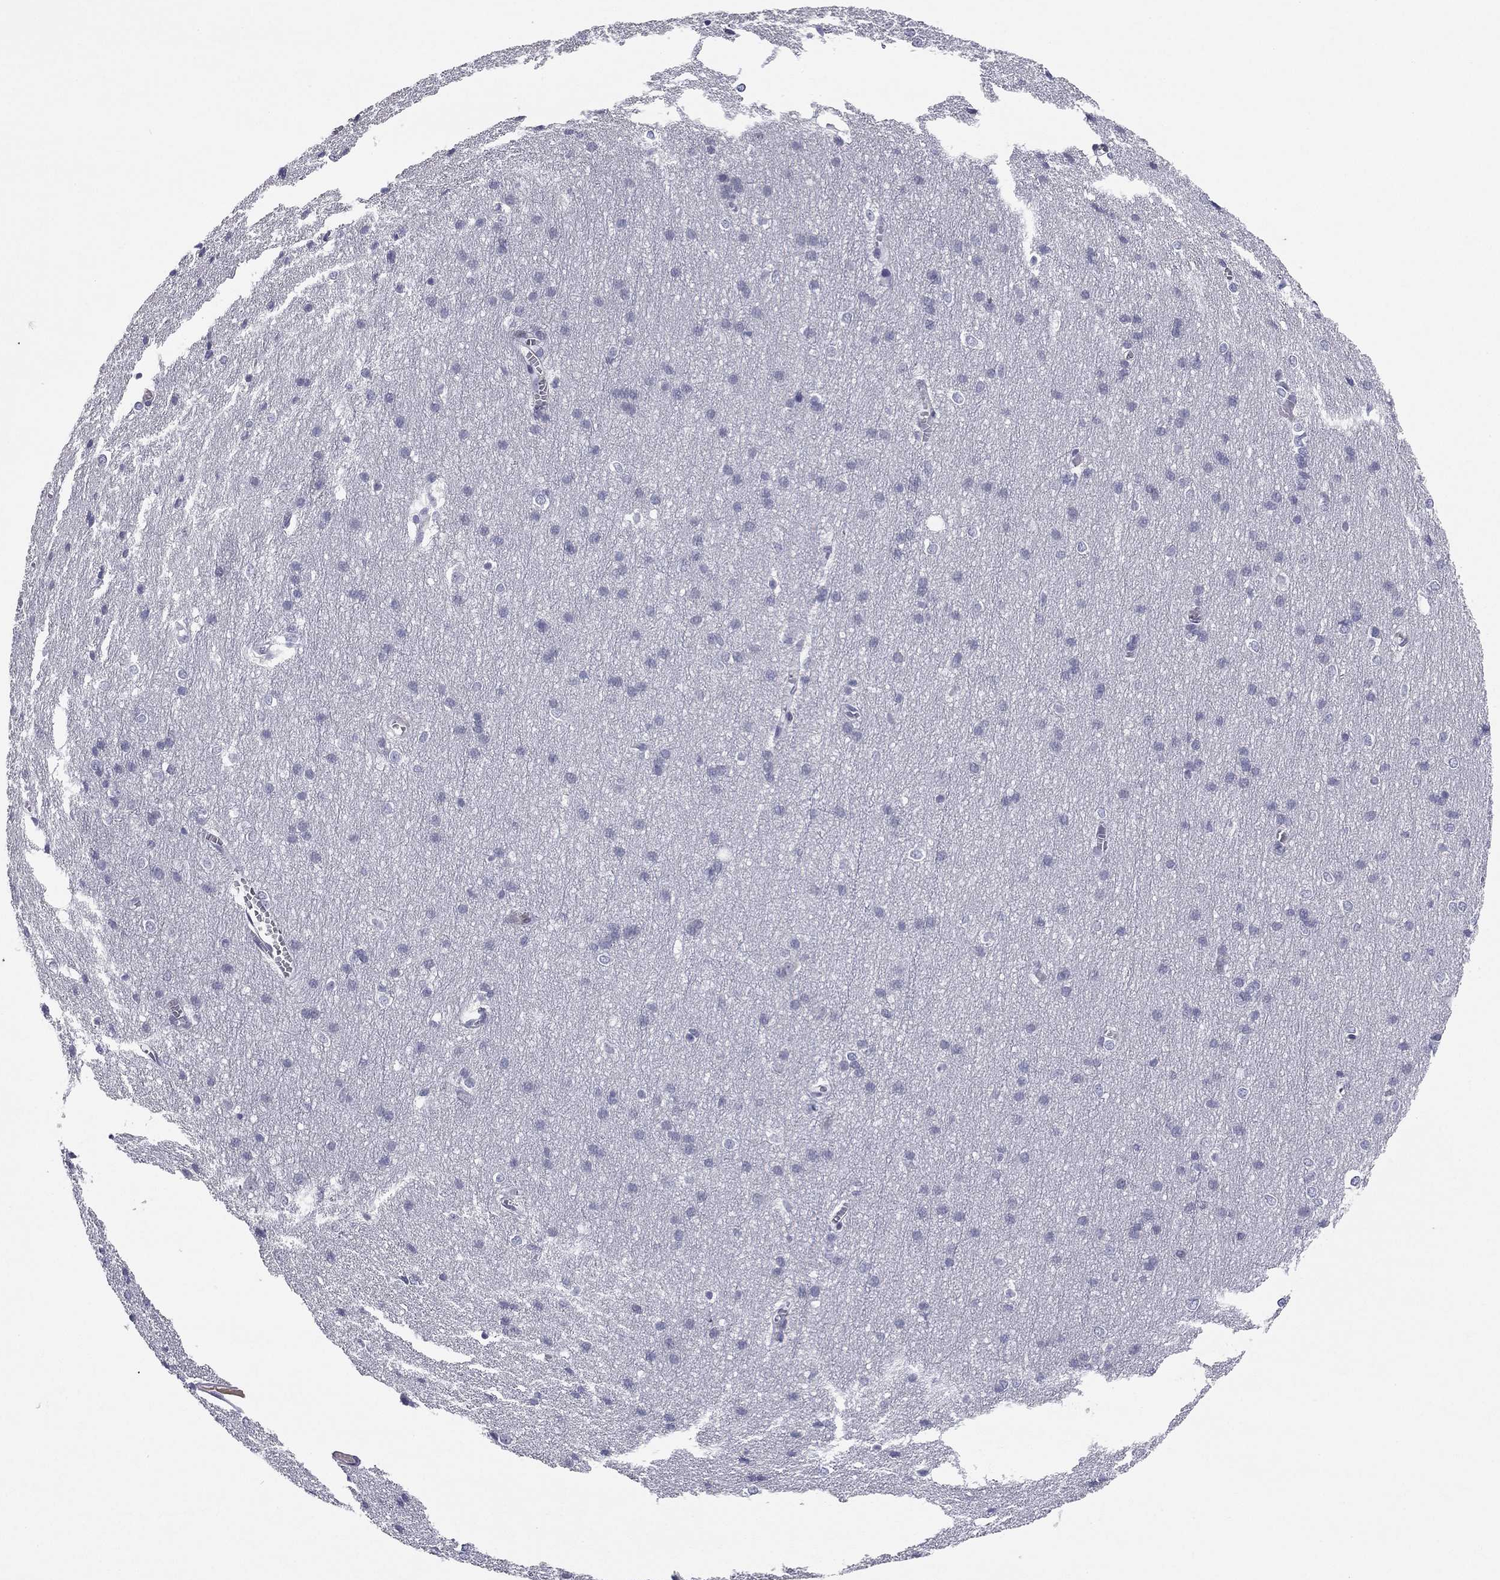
{"staining": {"intensity": "negative", "quantity": "none", "location": "none"}, "tissue": "cerebral cortex", "cell_type": "Endothelial cells", "image_type": "normal", "snomed": [{"axis": "morphology", "description": "Normal tissue, NOS"}, {"axis": "topography", "description": "Cerebral cortex"}], "caption": "Benign cerebral cortex was stained to show a protein in brown. There is no significant positivity in endothelial cells. The staining was performed using DAB to visualize the protein expression in brown, while the nuclei were stained in blue with hematoxylin (Magnification: 20x).", "gene": "TFAP2B", "patient": {"sex": "male", "age": 37}}